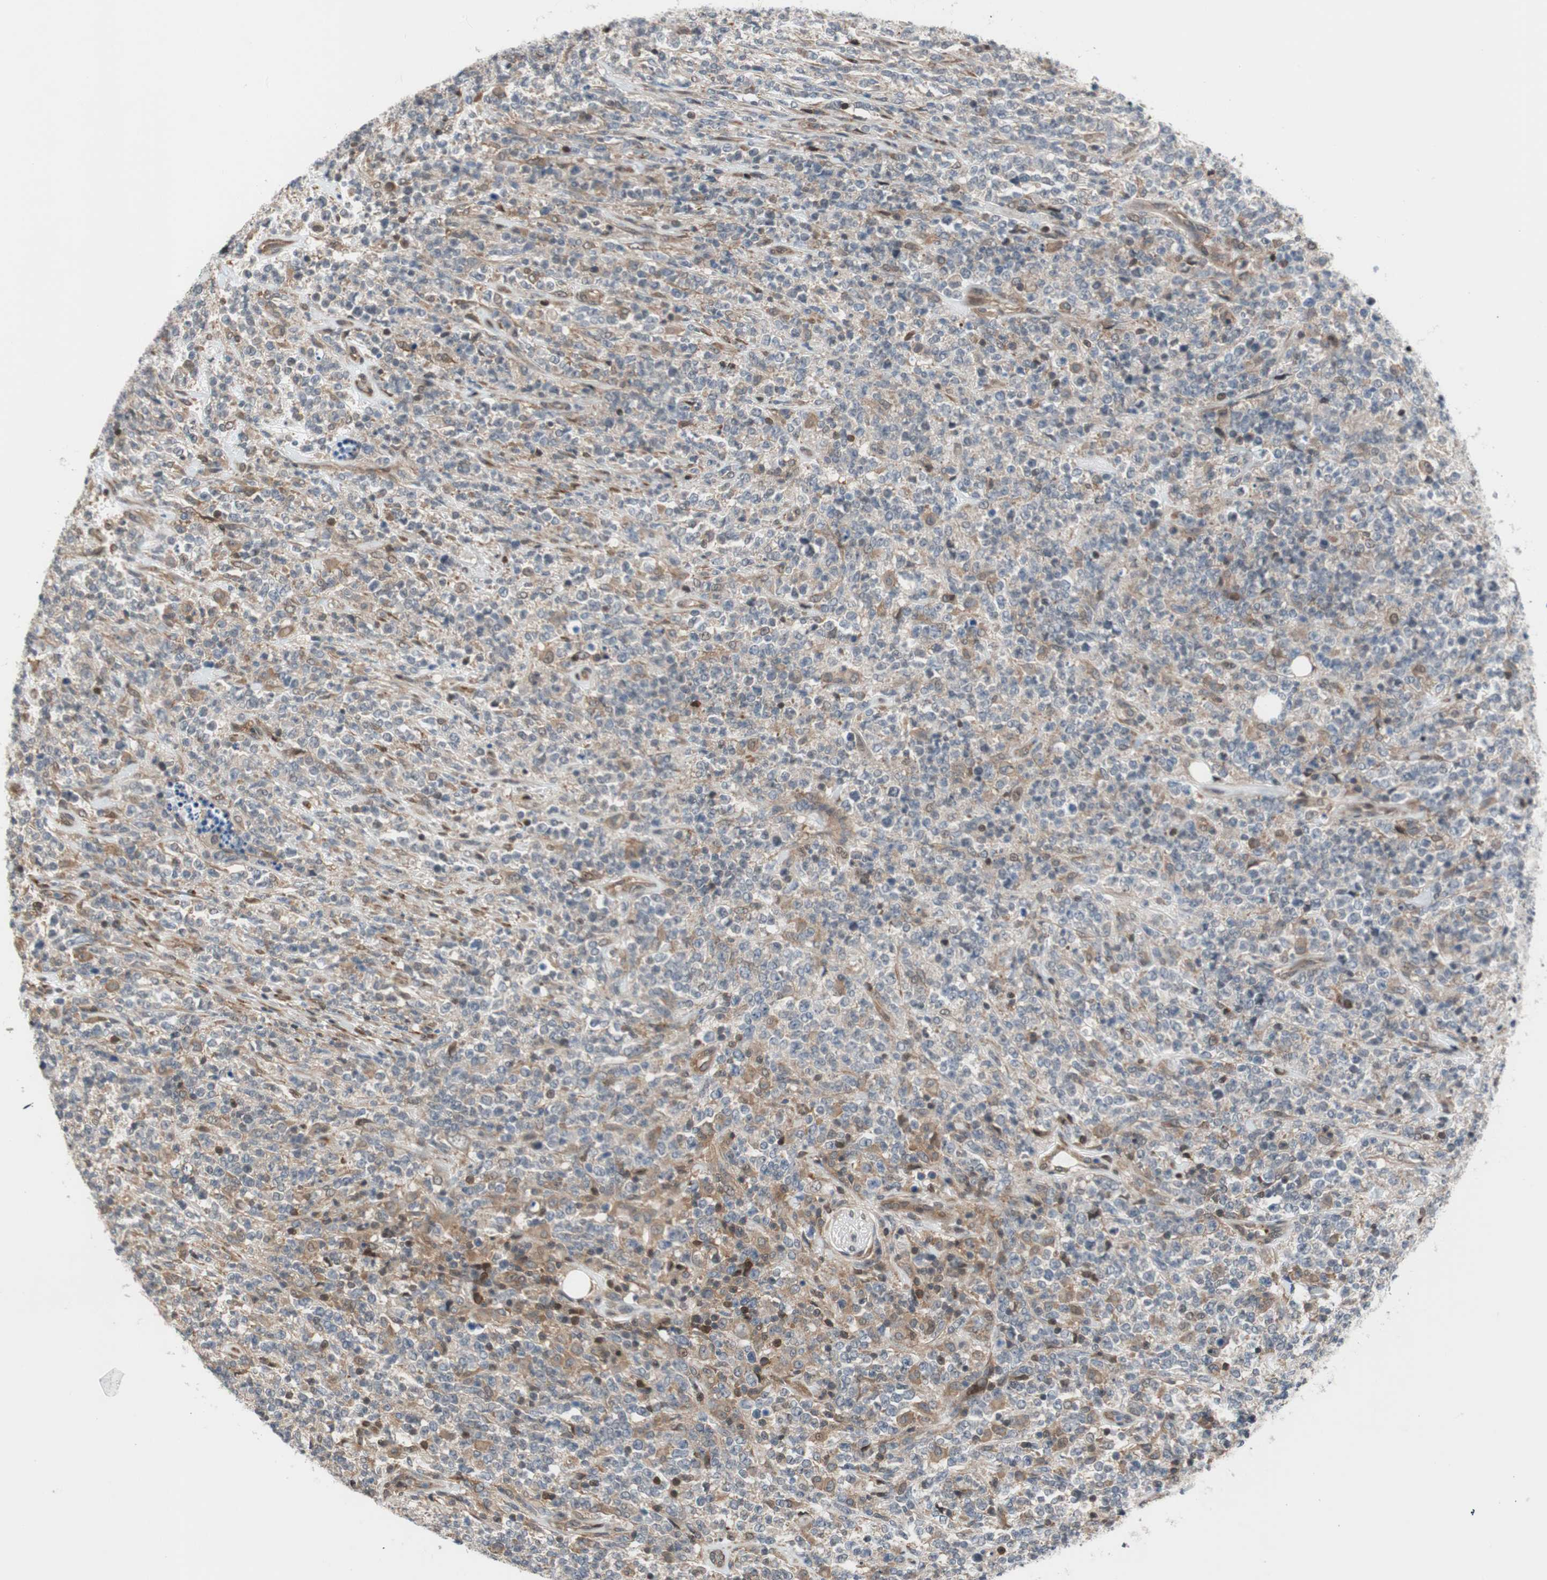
{"staining": {"intensity": "moderate", "quantity": "<25%", "location": "cytoplasmic/membranous"}, "tissue": "lymphoma", "cell_type": "Tumor cells", "image_type": "cancer", "snomed": [{"axis": "morphology", "description": "Malignant lymphoma, non-Hodgkin's type, High grade"}, {"axis": "topography", "description": "Soft tissue"}], "caption": "Lymphoma stained with a brown dye exhibits moderate cytoplasmic/membranous positive expression in approximately <25% of tumor cells.", "gene": "ZNF512B", "patient": {"sex": "male", "age": 18}}